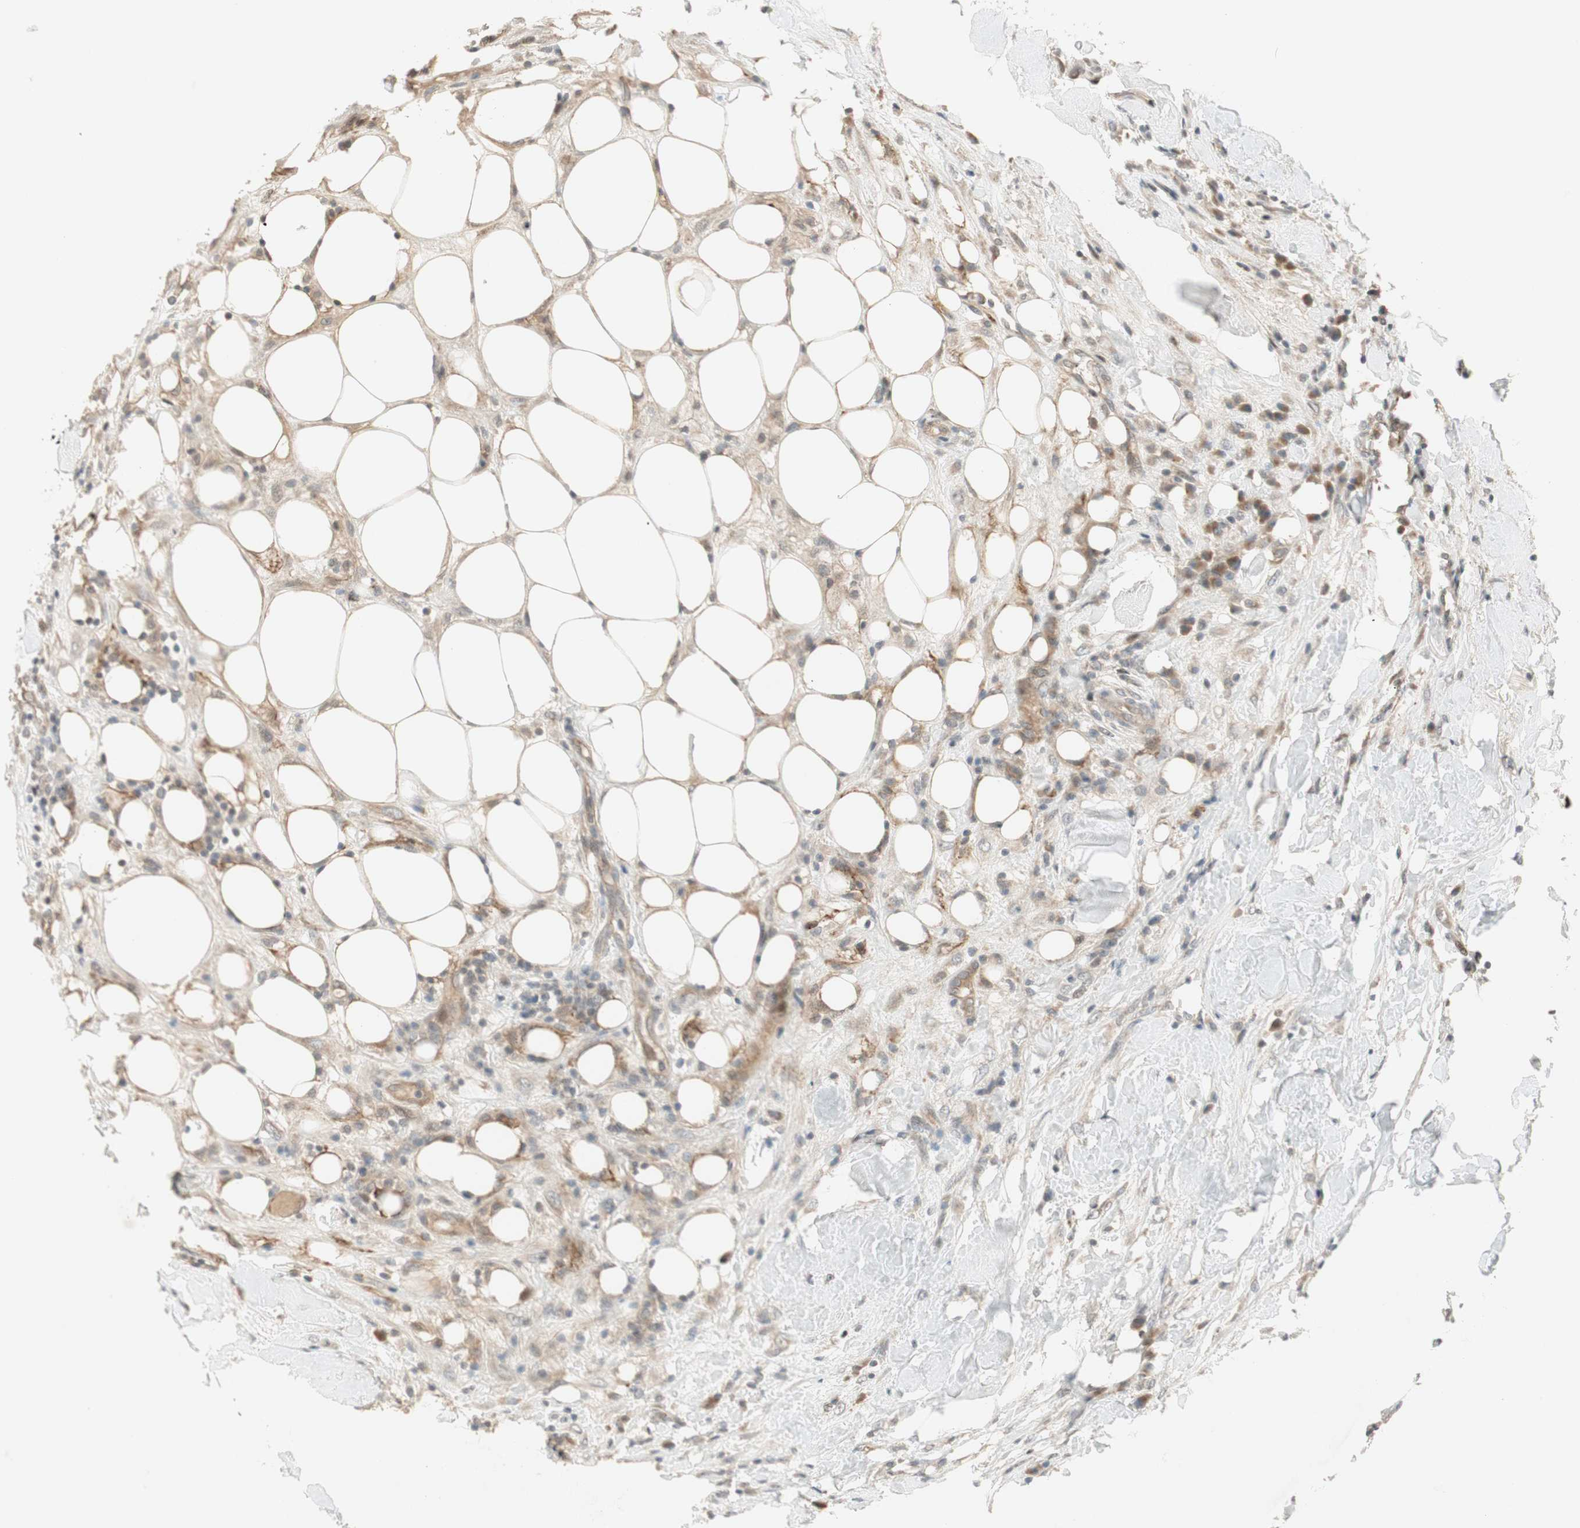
{"staining": {"intensity": "moderate", "quantity": ">75%", "location": "cytoplasmic/membranous"}, "tissue": "breast cancer", "cell_type": "Tumor cells", "image_type": "cancer", "snomed": [{"axis": "morphology", "description": "Duct carcinoma"}, {"axis": "topography", "description": "Breast"}], "caption": "Human breast intraductal carcinoma stained with a protein marker displays moderate staining in tumor cells.", "gene": "ACSL5", "patient": {"sex": "female", "age": 37}}